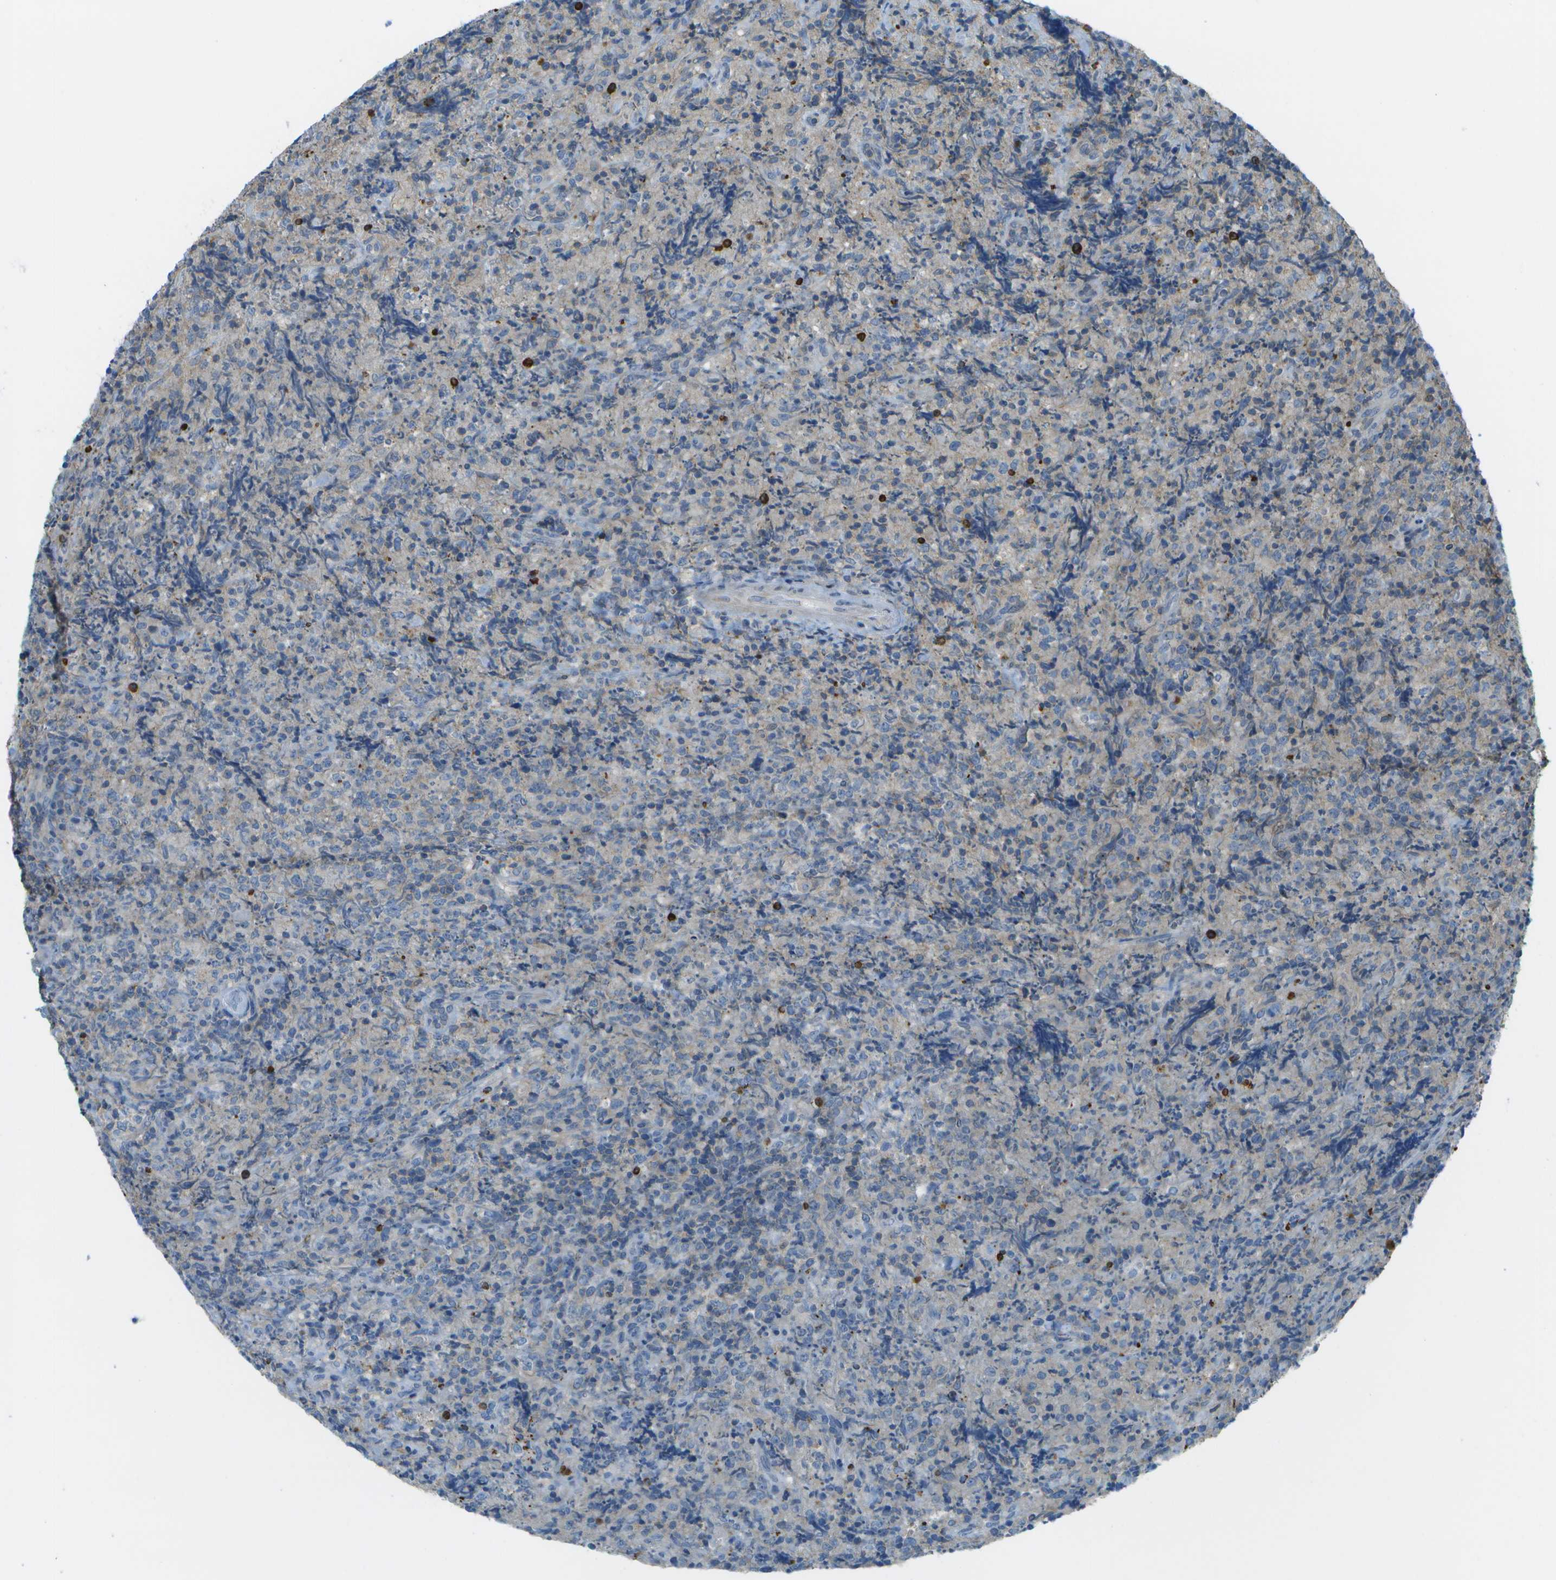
{"staining": {"intensity": "negative", "quantity": "none", "location": "none"}, "tissue": "lymphoma", "cell_type": "Tumor cells", "image_type": "cancer", "snomed": [{"axis": "morphology", "description": "Malignant lymphoma, non-Hodgkin's type, High grade"}, {"axis": "topography", "description": "Tonsil"}], "caption": "A micrograph of human lymphoma is negative for staining in tumor cells. Brightfield microscopy of immunohistochemistry (IHC) stained with DAB (brown) and hematoxylin (blue), captured at high magnification.", "gene": "LRRC66", "patient": {"sex": "female", "age": 36}}